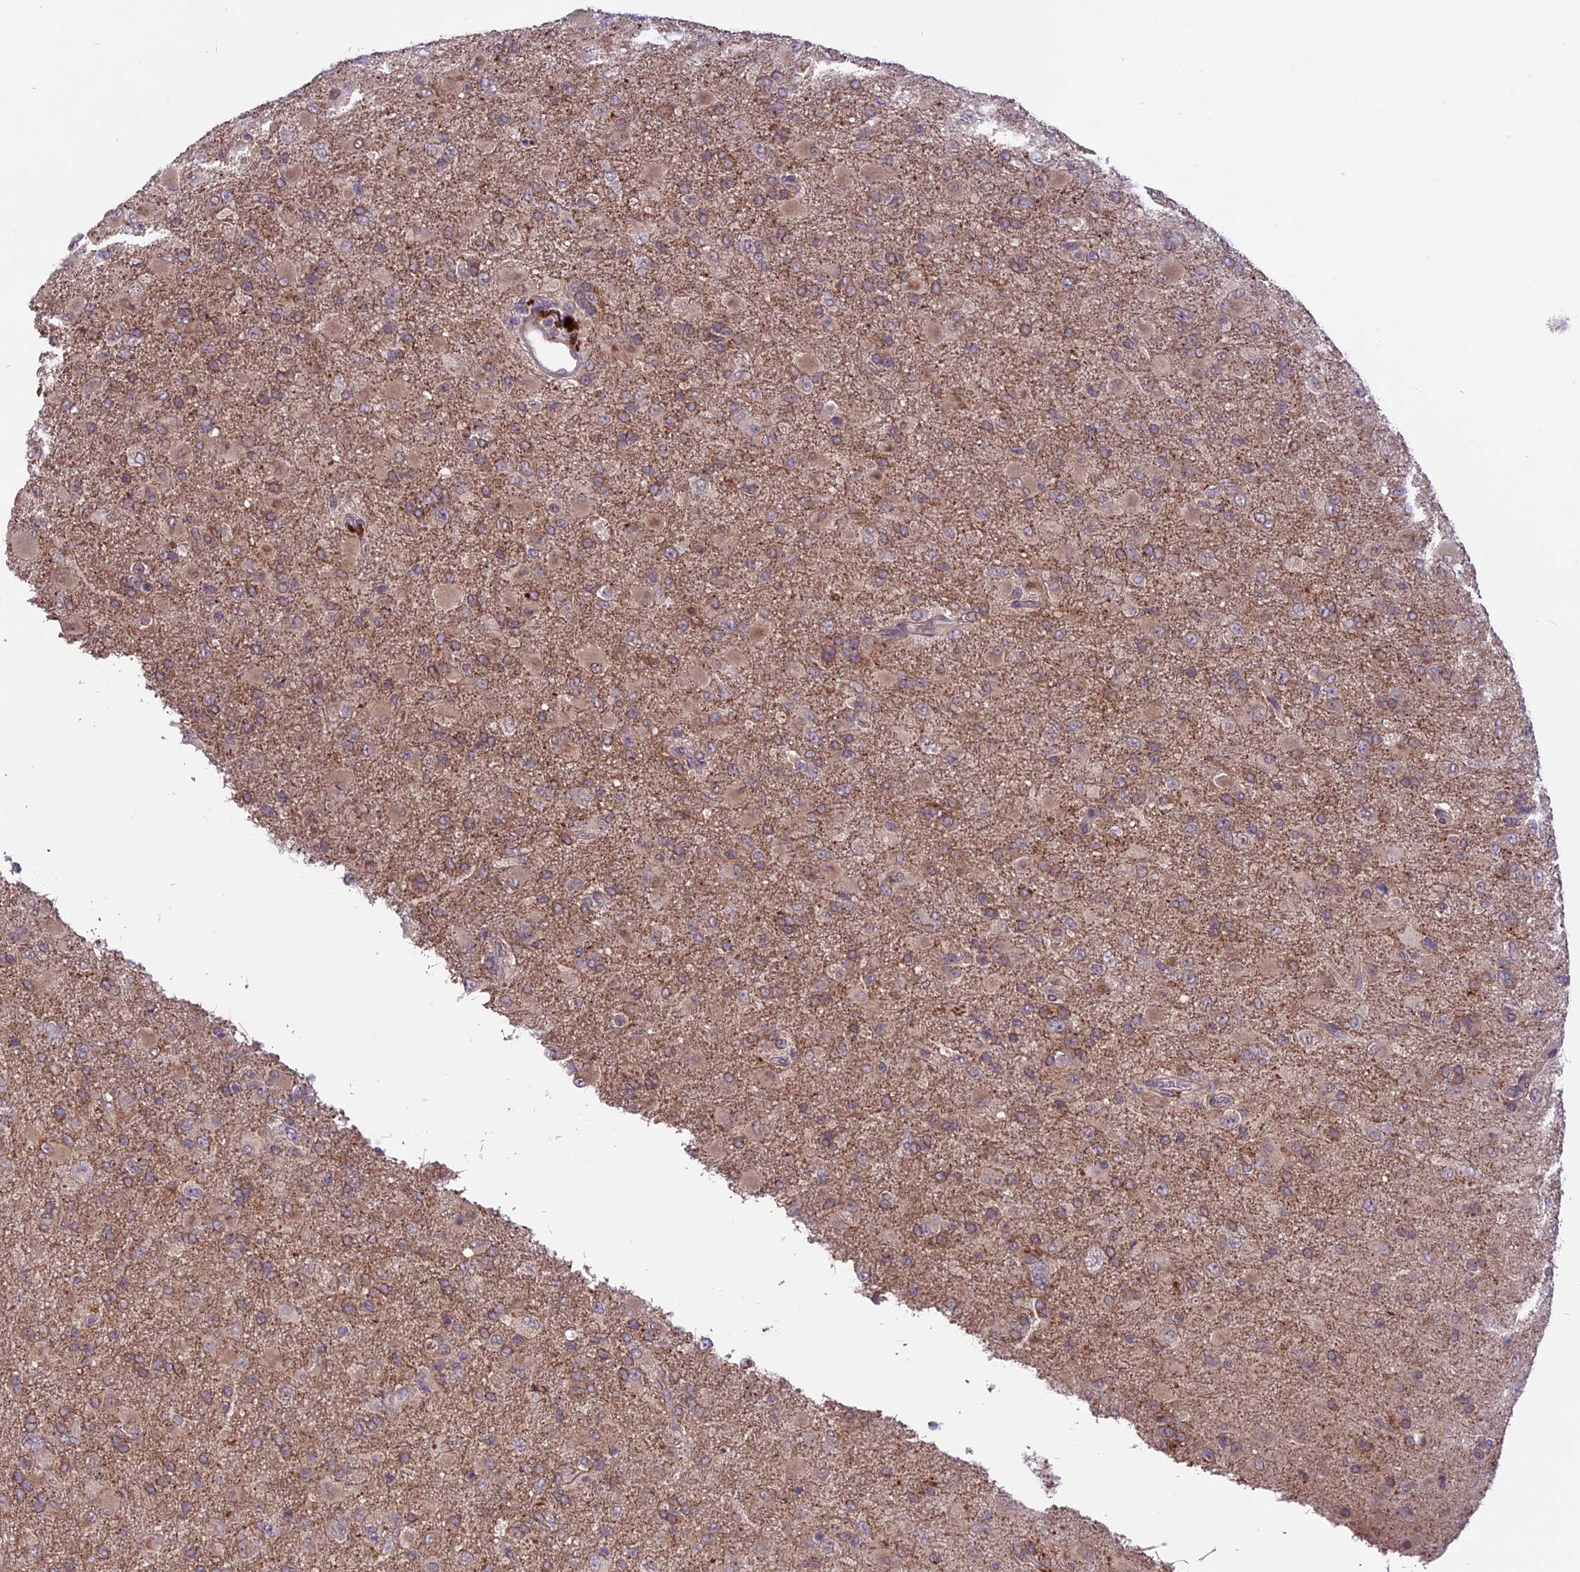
{"staining": {"intensity": "weak", "quantity": ">75%", "location": "cytoplasmic/membranous"}, "tissue": "glioma", "cell_type": "Tumor cells", "image_type": "cancer", "snomed": [{"axis": "morphology", "description": "Glioma, malignant, Low grade"}, {"axis": "topography", "description": "Brain"}], "caption": "High-magnification brightfield microscopy of glioma stained with DAB (3,3'-diaminobenzidine) (brown) and counterstained with hematoxylin (blue). tumor cells exhibit weak cytoplasmic/membranous expression is present in about>75% of cells.", "gene": "SPRED1", "patient": {"sex": "male", "age": 65}}